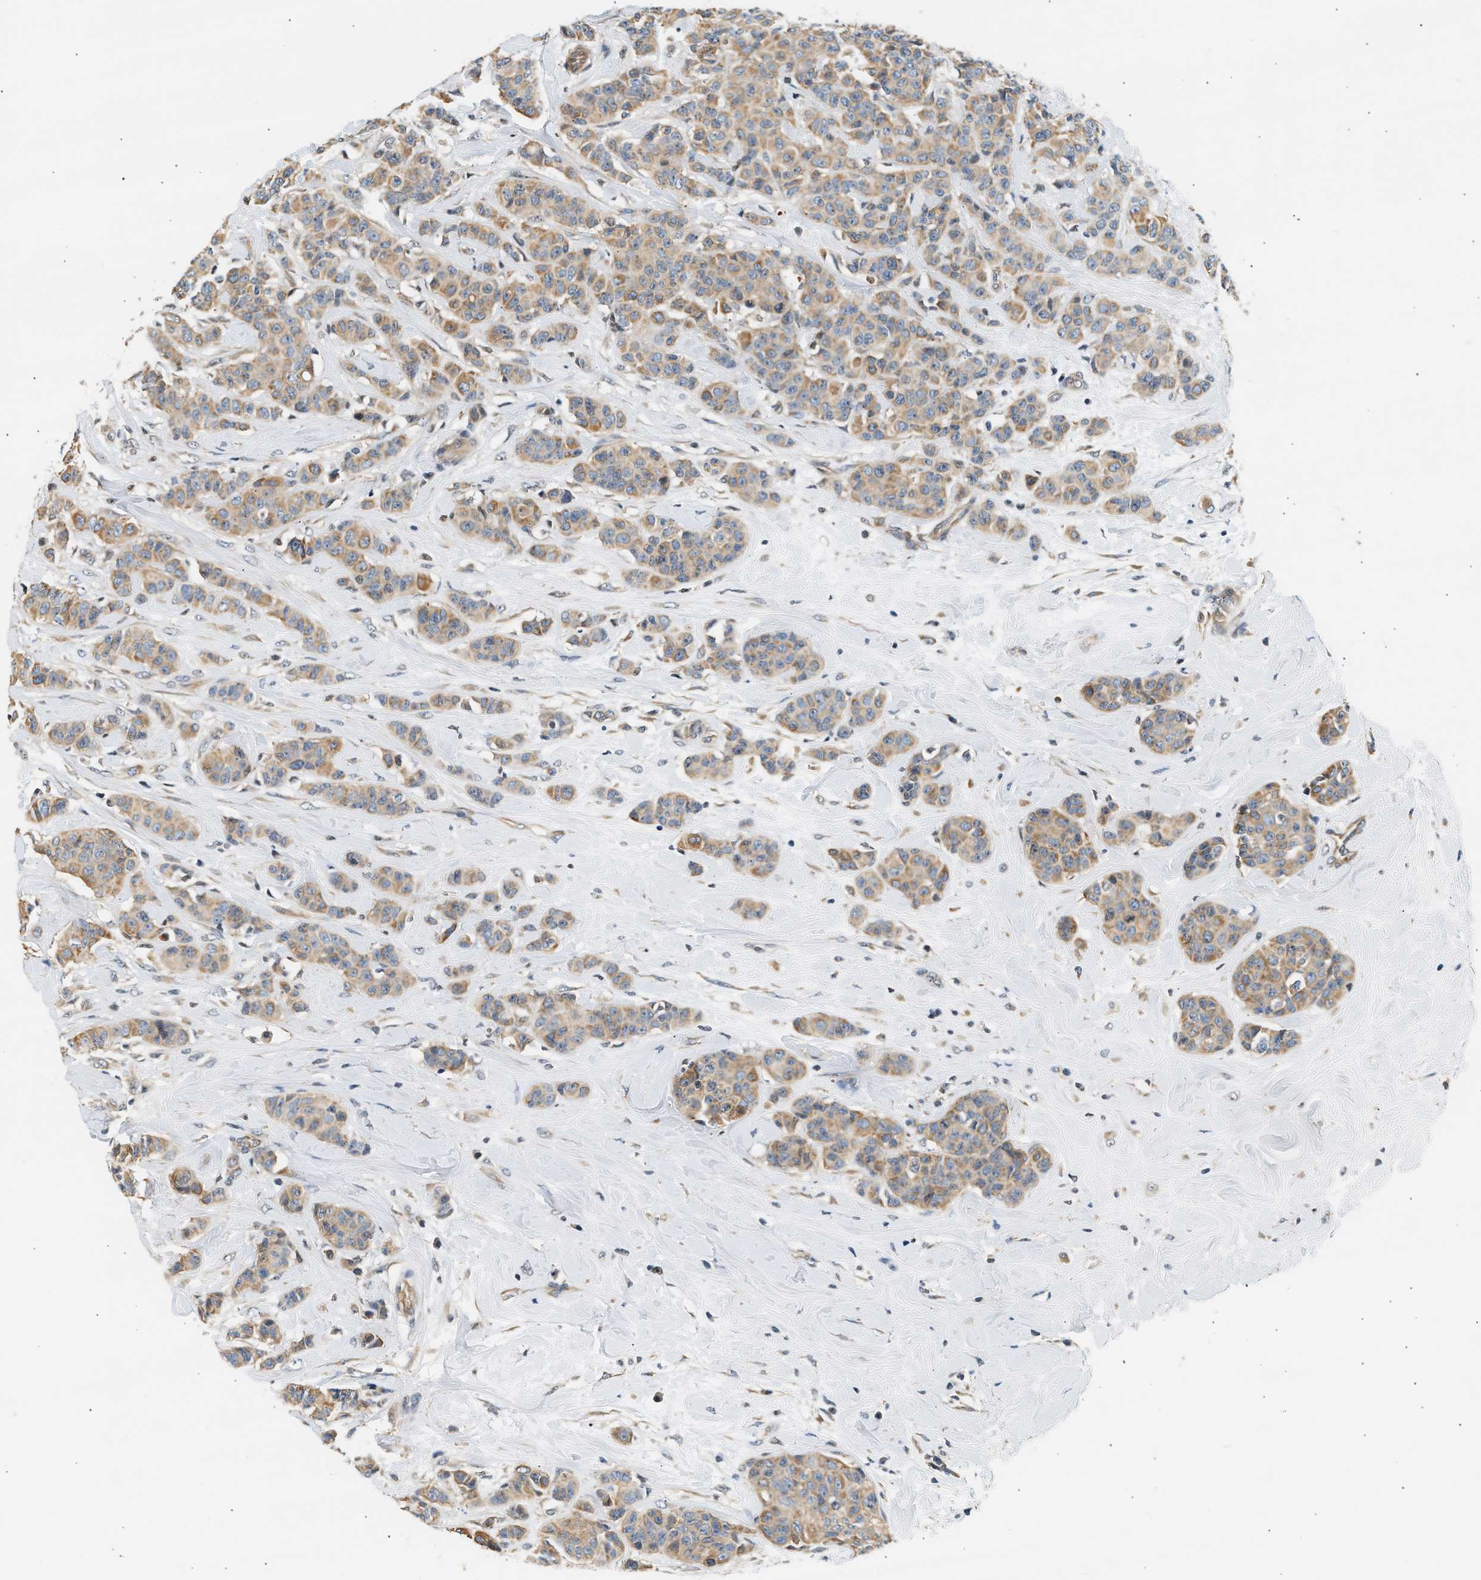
{"staining": {"intensity": "moderate", "quantity": ">75%", "location": "cytoplasmic/membranous"}, "tissue": "breast cancer", "cell_type": "Tumor cells", "image_type": "cancer", "snomed": [{"axis": "morphology", "description": "Normal tissue, NOS"}, {"axis": "morphology", "description": "Duct carcinoma"}, {"axis": "topography", "description": "Breast"}], "caption": "Protein expression analysis of human breast cancer (invasive ductal carcinoma) reveals moderate cytoplasmic/membranous staining in about >75% of tumor cells. Ihc stains the protein in brown and the nuclei are stained blue.", "gene": "WDR31", "patient": {"sex": "female", "age": 40}}